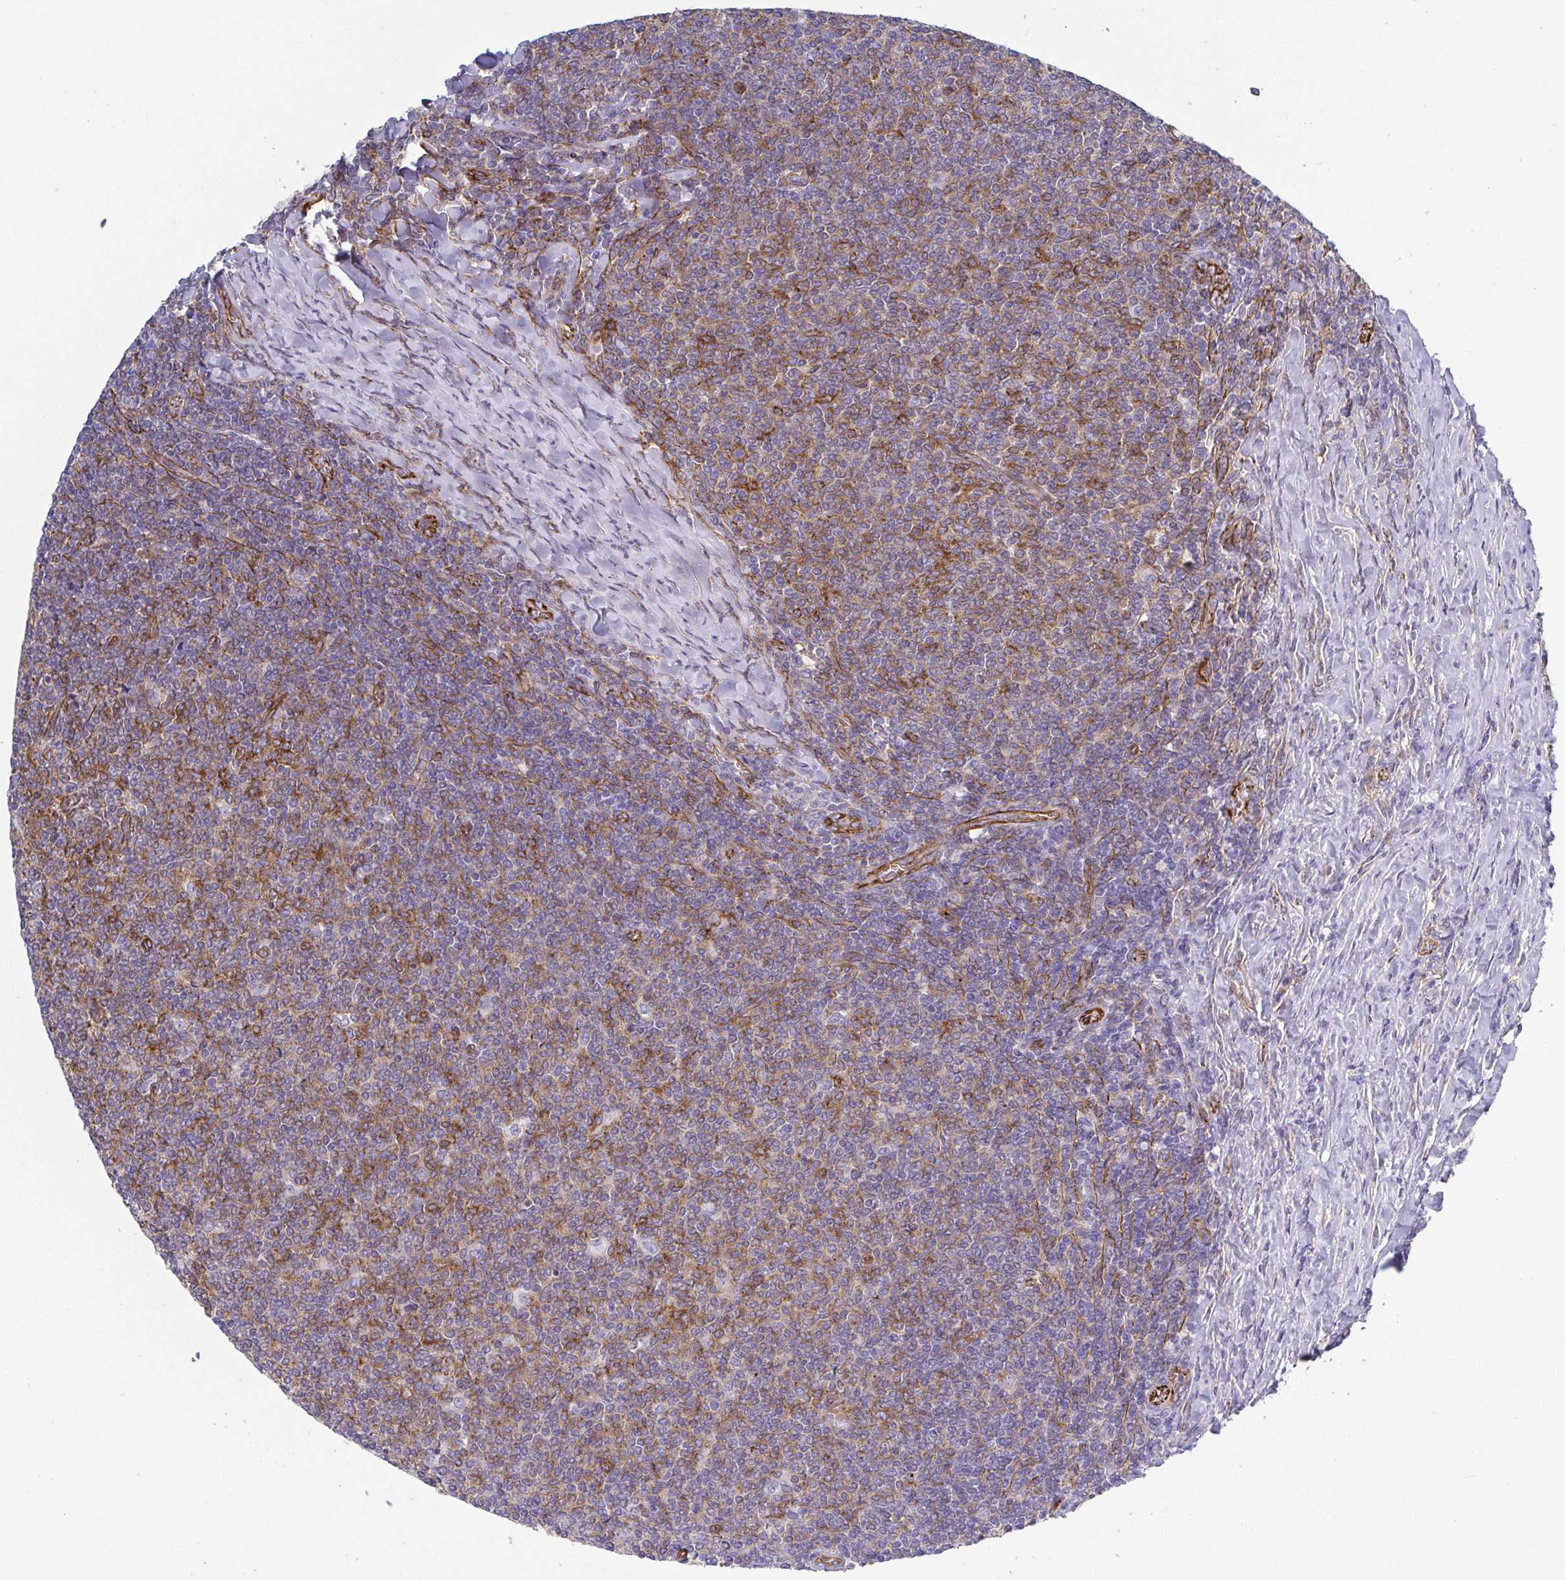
{"staining": {"intensity": "moderate", "quantity": "25%-75%", "location": "cytoplasmic/membranous"}, "tissue": "lymphoma", "cell_type": "Tumor cells", "image_type": "cancer", "snomed": [{"axis": "morphology", "description": "Malignant lymphoma, non-Hodgkin's type, Low grade"}, {"axis": "topography", "description": "Lymph node"}], "caption": "A brown stain highlights moderate cytoplasmic/membranous staining of a protein in human lymphoma tumor cells.", "gene": "LIMA1", "patient": {"sex": "male", "age": 52}}